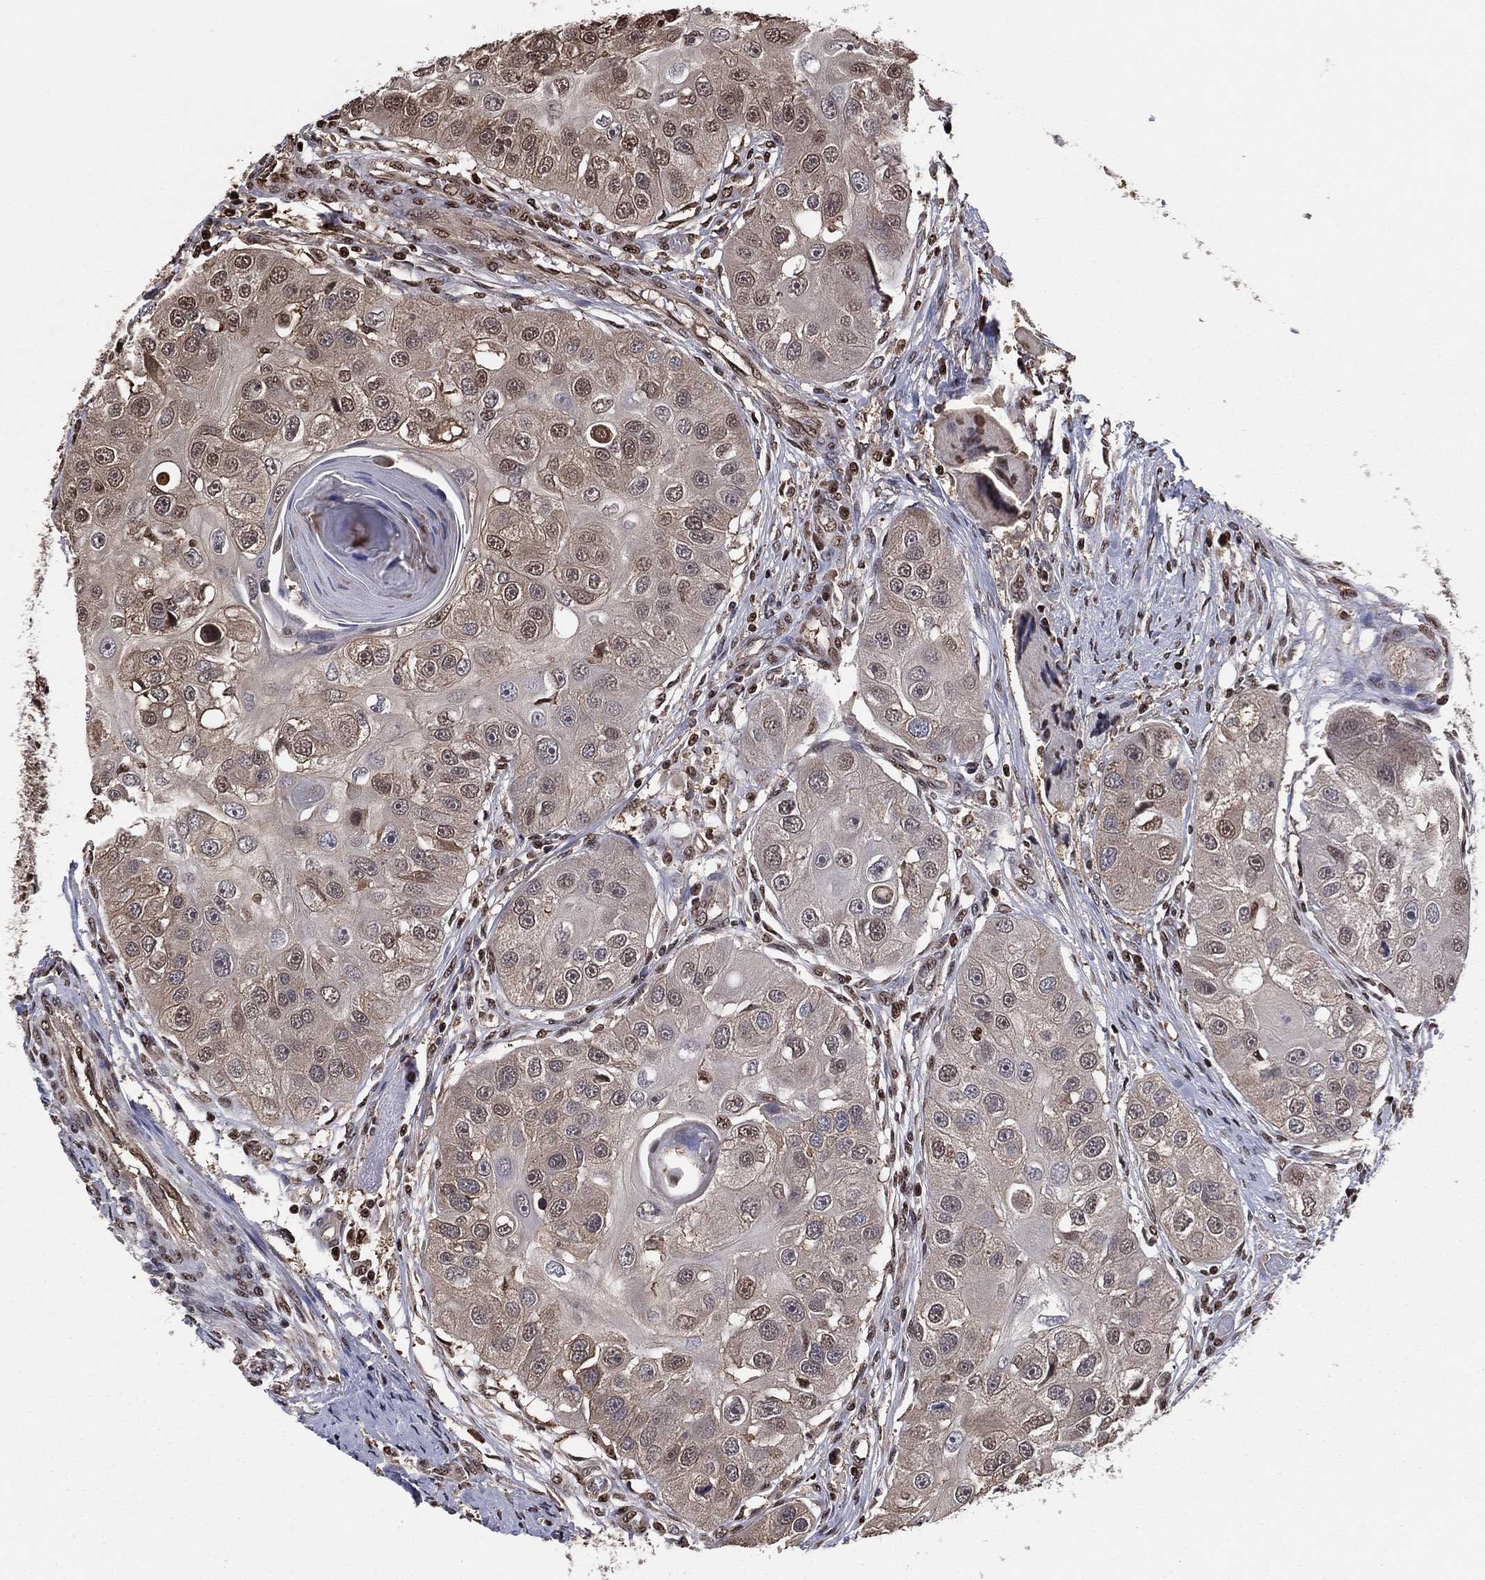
{"staining": {"intensity": "weak", "quantity": "25%-75%", "location": "cytoplasmic/membranous"}, "tissue": "head and neck cancer", "cell_type": "Tumor cells", "image_type": "cancer", "snomed": [{"axis": "morphology", "description": "Normal tissue, NOS"}, {"axis": "morphology", "description": "Squamous cell carcinoma, NOS"}, {"axis": "topography", "description": "Skeletal muscle"}, {"axis": "topography", "description": "Head-Neck"}], "caption": "Head and neck squamous cell carcinoma stained with a protein marker shows weak staining in tumor cells.", "gene": "GAPDH", "patient": {"sex": "male", "age": 51}}